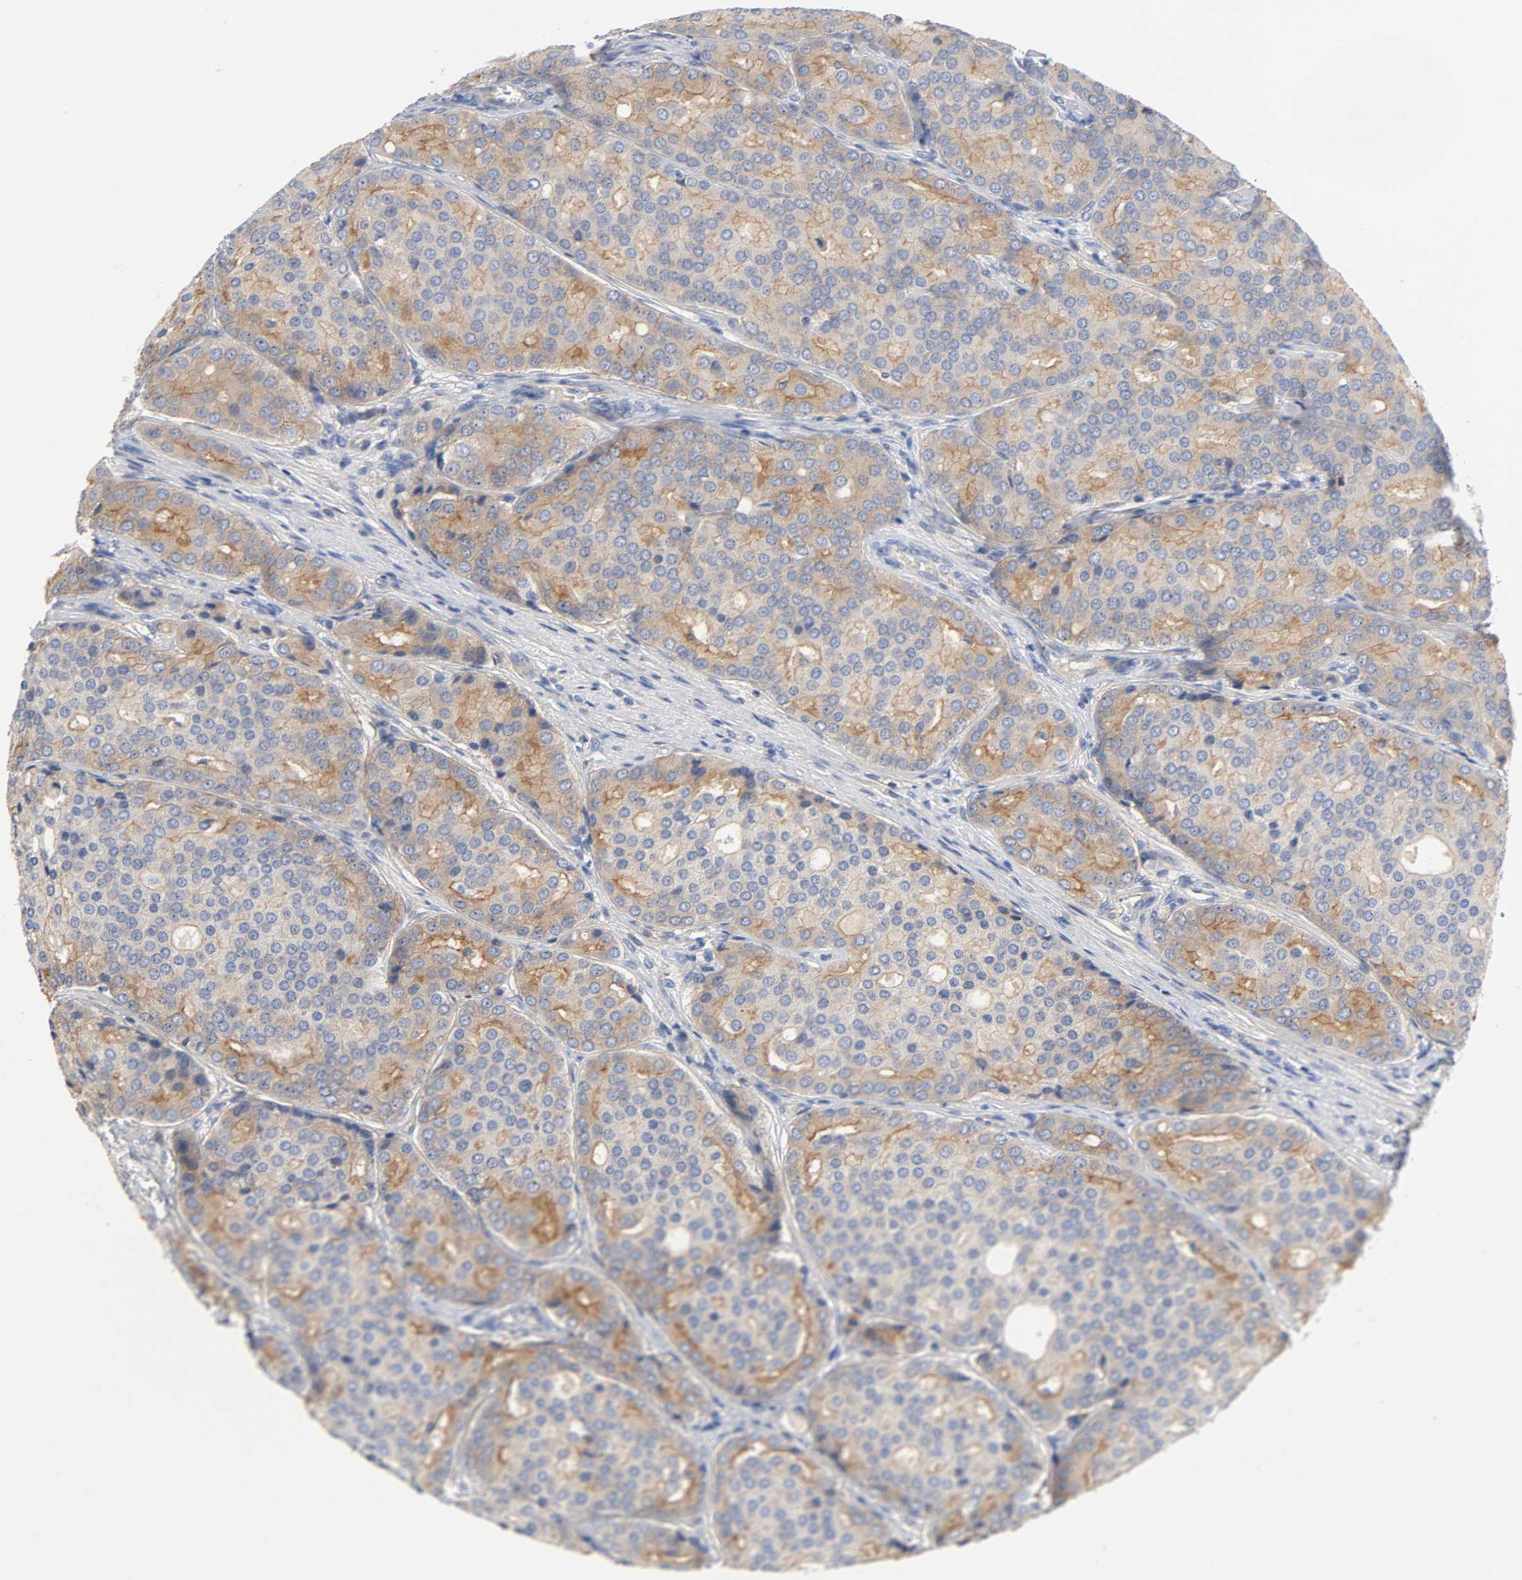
{"staining": {"intensity": "moderate", "quantity": ">75%", "location": "cytoplasmic/membranous"}, "tissue": "prostate cancer", "cell_type": "Tumor cells", "image_type": "cancer", "snomed": [{"axis": "morphology", "description": "Adenocarcinoma, High grade"}, {"axis": "topography", "description": "Prostate"}], "caption": "High-power microscopy captured an IHC micrograph of prostate cancer (high-grade adenocarcinoma), revealing moderate cytoplasmic/membranous positivity in about >75% of tumor cells.", "gene": "SRC", "patient": {"sex": "male", "age": 64}}